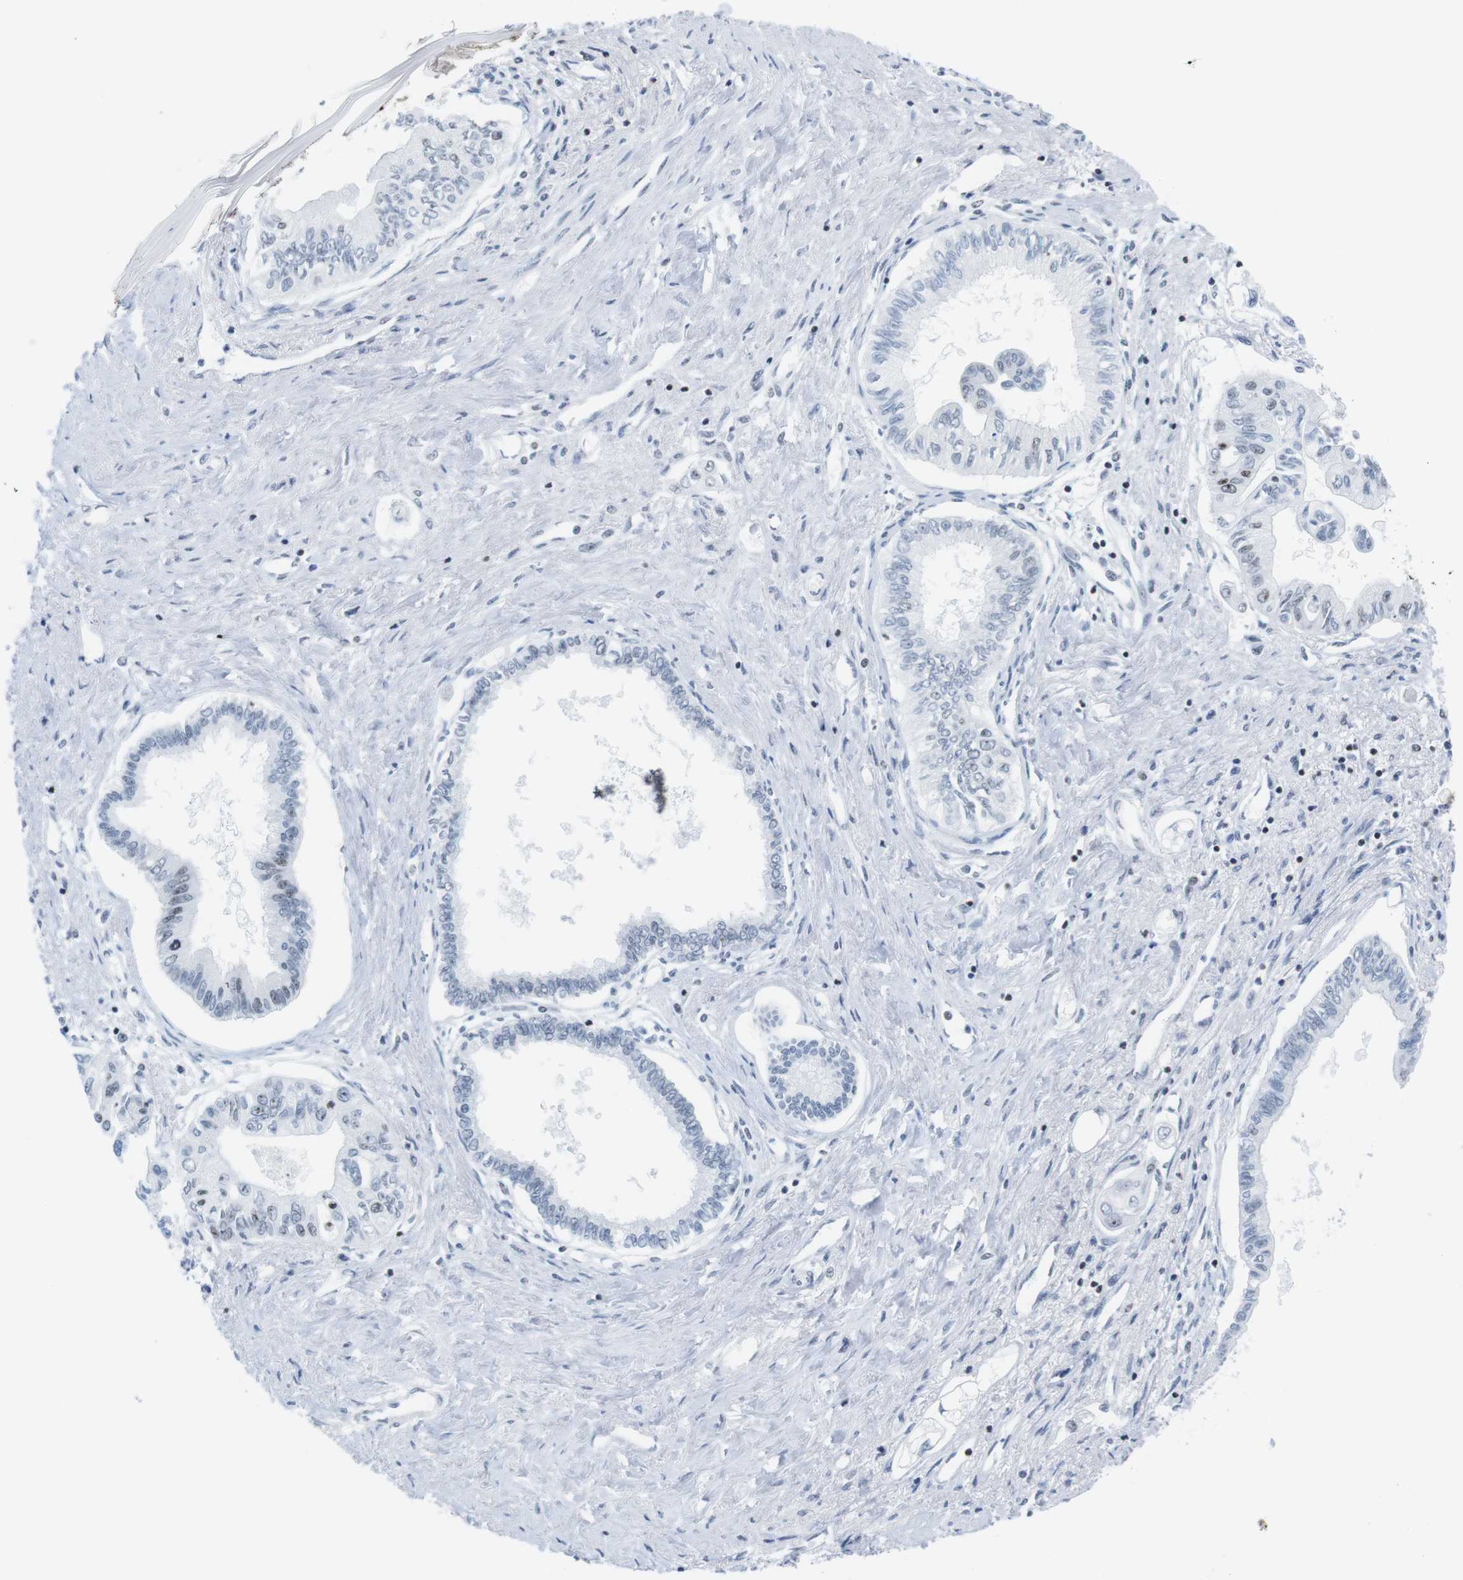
{"staining": {"intensity": "weak", "quantity": "<25%", "location": "nuclear"}, "tissue": "pancreatic cancer", "cell_type": "Tumor cells", "image_type": "cancer", "snomed": [{"axis": "morphology", "description": "Adenocarcinoma, NOS"}, {"axis": "topography", "description": "Pancreas"}], "caption": "This is an immunohistochemistry (IHC) histopathology image of pancreatic cancer. There is no expression in tumor cells.", "gene": "NIFK", "patient": {"sex": "female", "age": 77}}